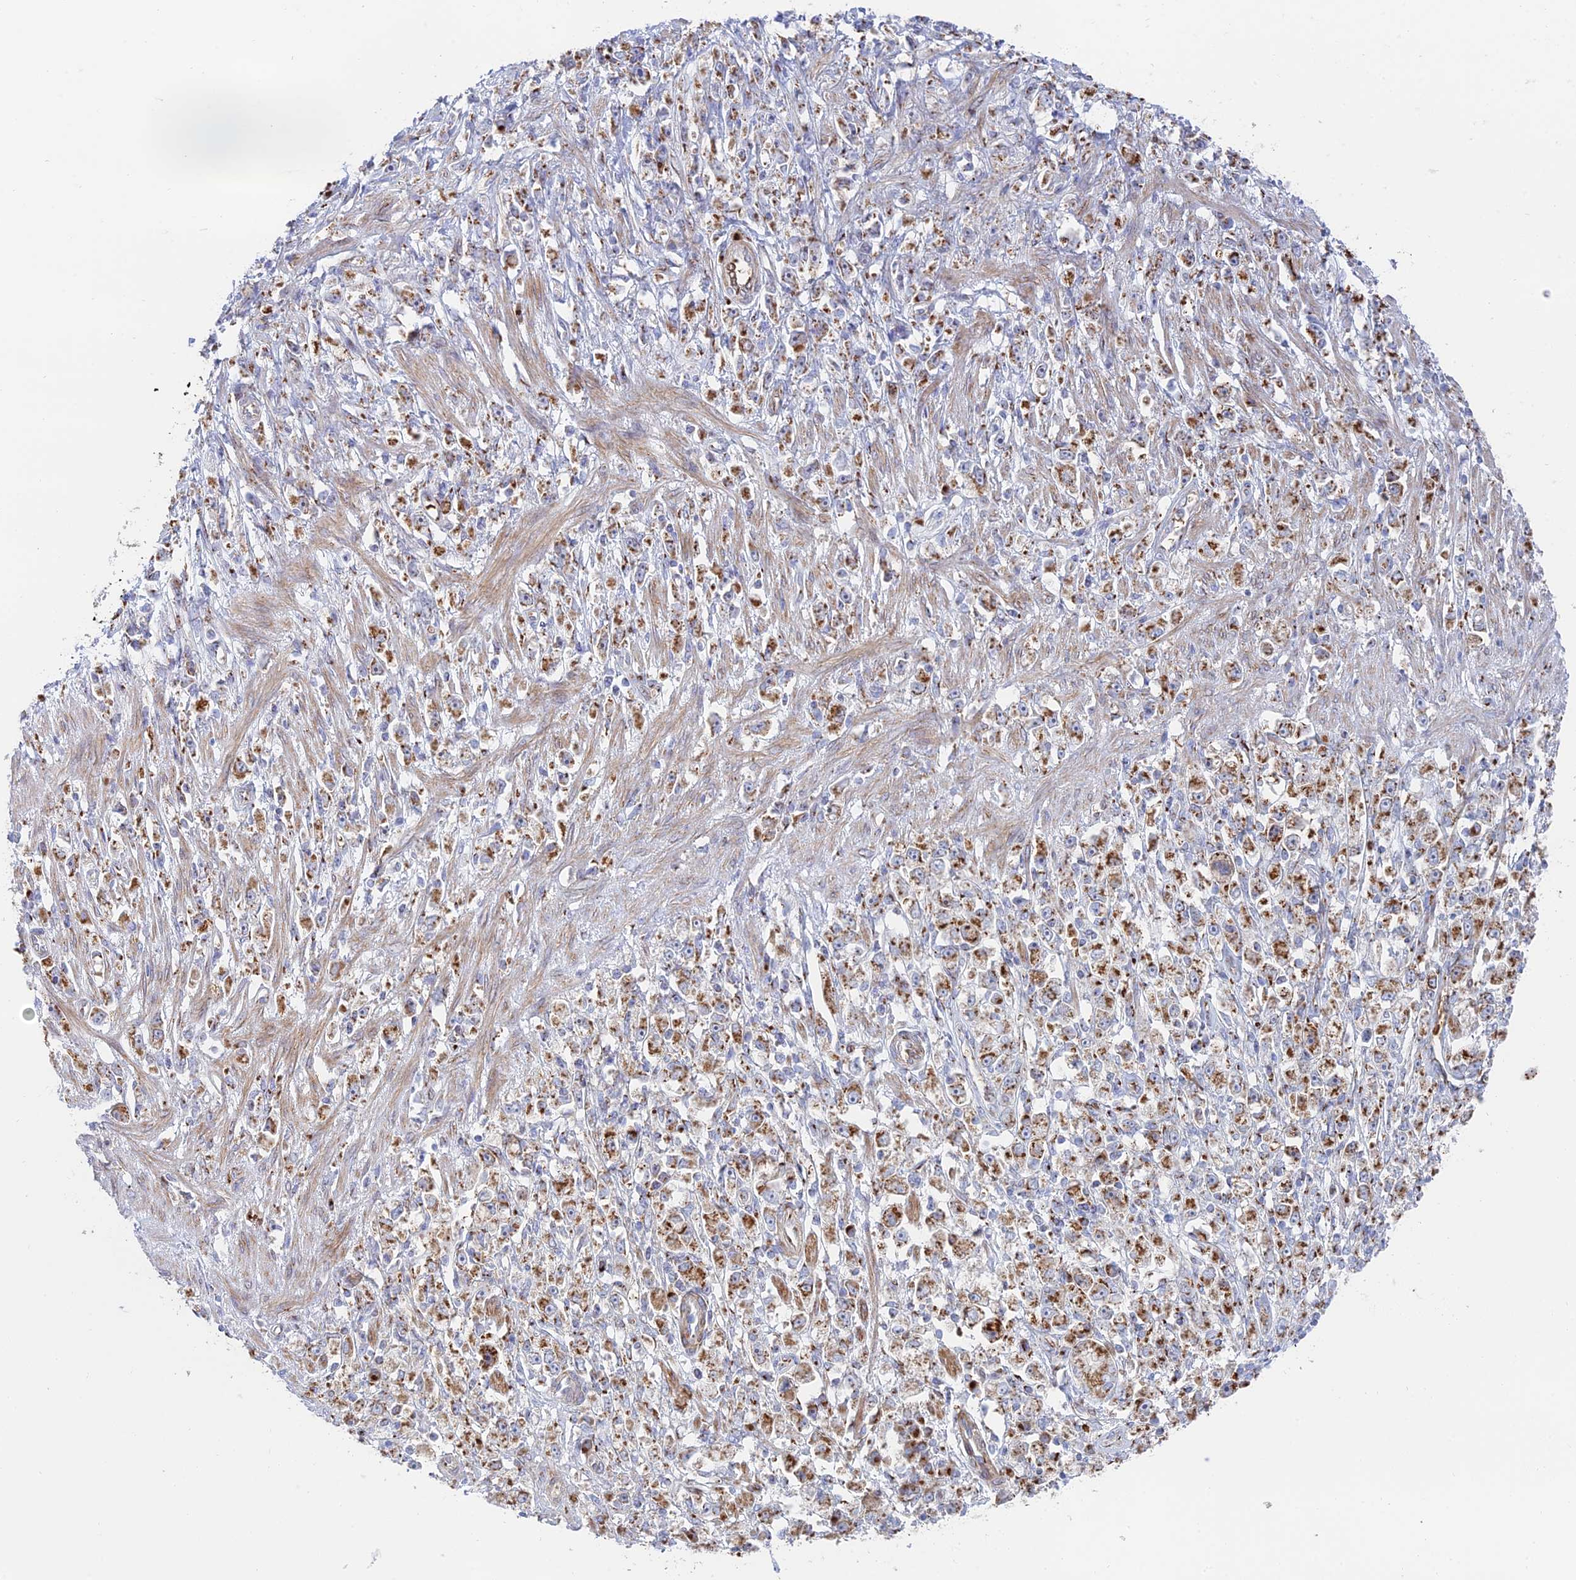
{"staining": {"intensity": "moderate", "quantity": ">75%", "location": "cytoplasmic/membranous"}, "tissue": "stomach cancer", "cell_type": "Tumor cells", "image_type": "cancer", "snomed": [{"axis": "morphology", "description": "Adenocarcinoma, NOS"}, {"axis": "topography", "description": "Stomach"}], "caption": "Human stomach adenocarcinoma stained with a protein marker reveals moderate staining in tumor cells.", "gene": "HS2ST1", "patient": {"sex": "female", "age": 59}}